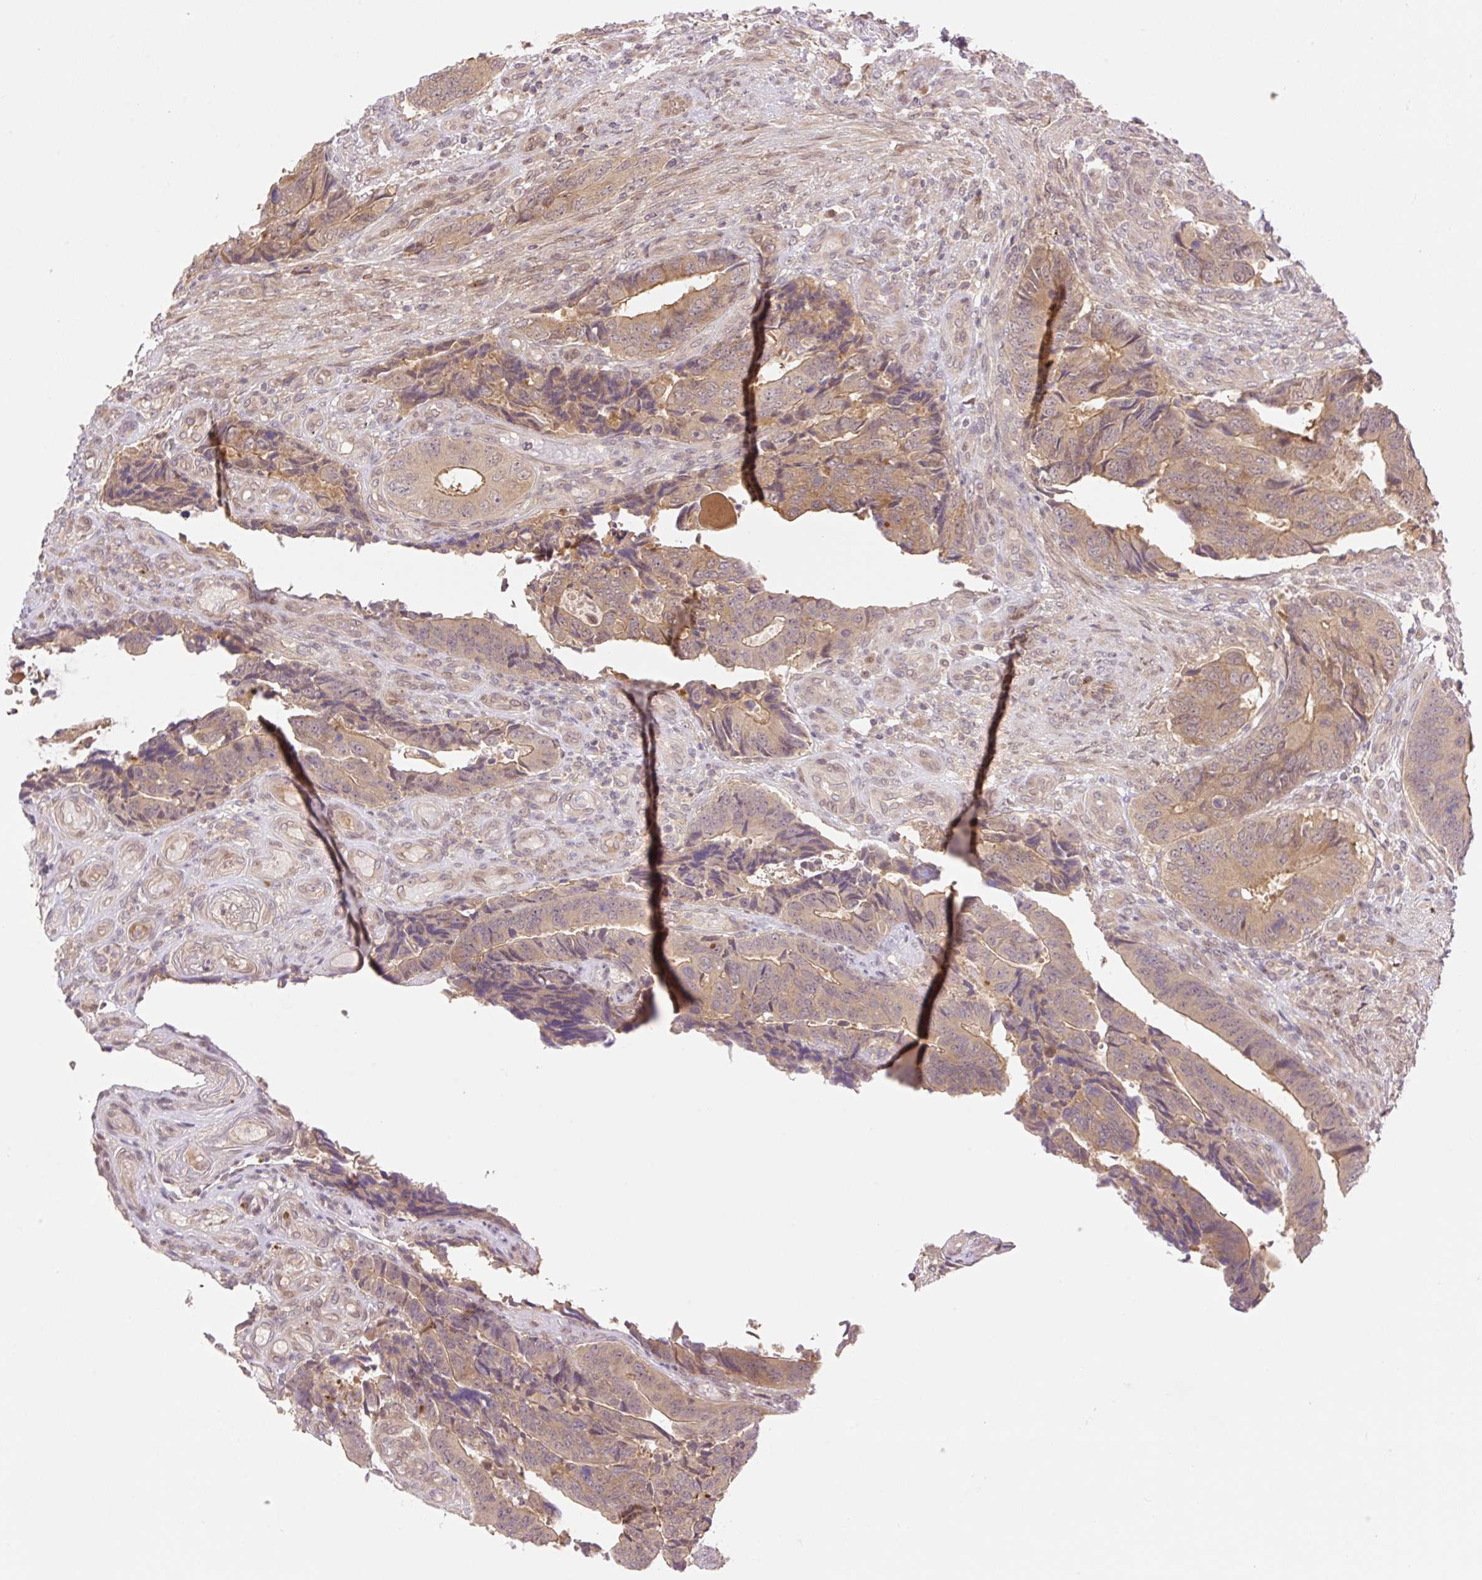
{"staining": {"intensity": "moderate", "quantity": ">75%", "location": "cytoplasmic/membranous"}, "tissue": "colorectal cancer", "cell_type": "Tumor cells", "image_type": "cancer", "snomed": [{"axis": "morphology", "description": "Adenocarcinoma, NOS"}, {"axis": "topography", "description": "Colon"}], "caption": "A micrograph of human colorectal cancer stained for a protein exhibits moderate cytoplasmic/membranous brown staining in tumor cells. (DAB IHC, brown staining for protein, blue staining for nuclei).", "gene": "VPS25", "patient": {"sex": "male", "age": 87}}